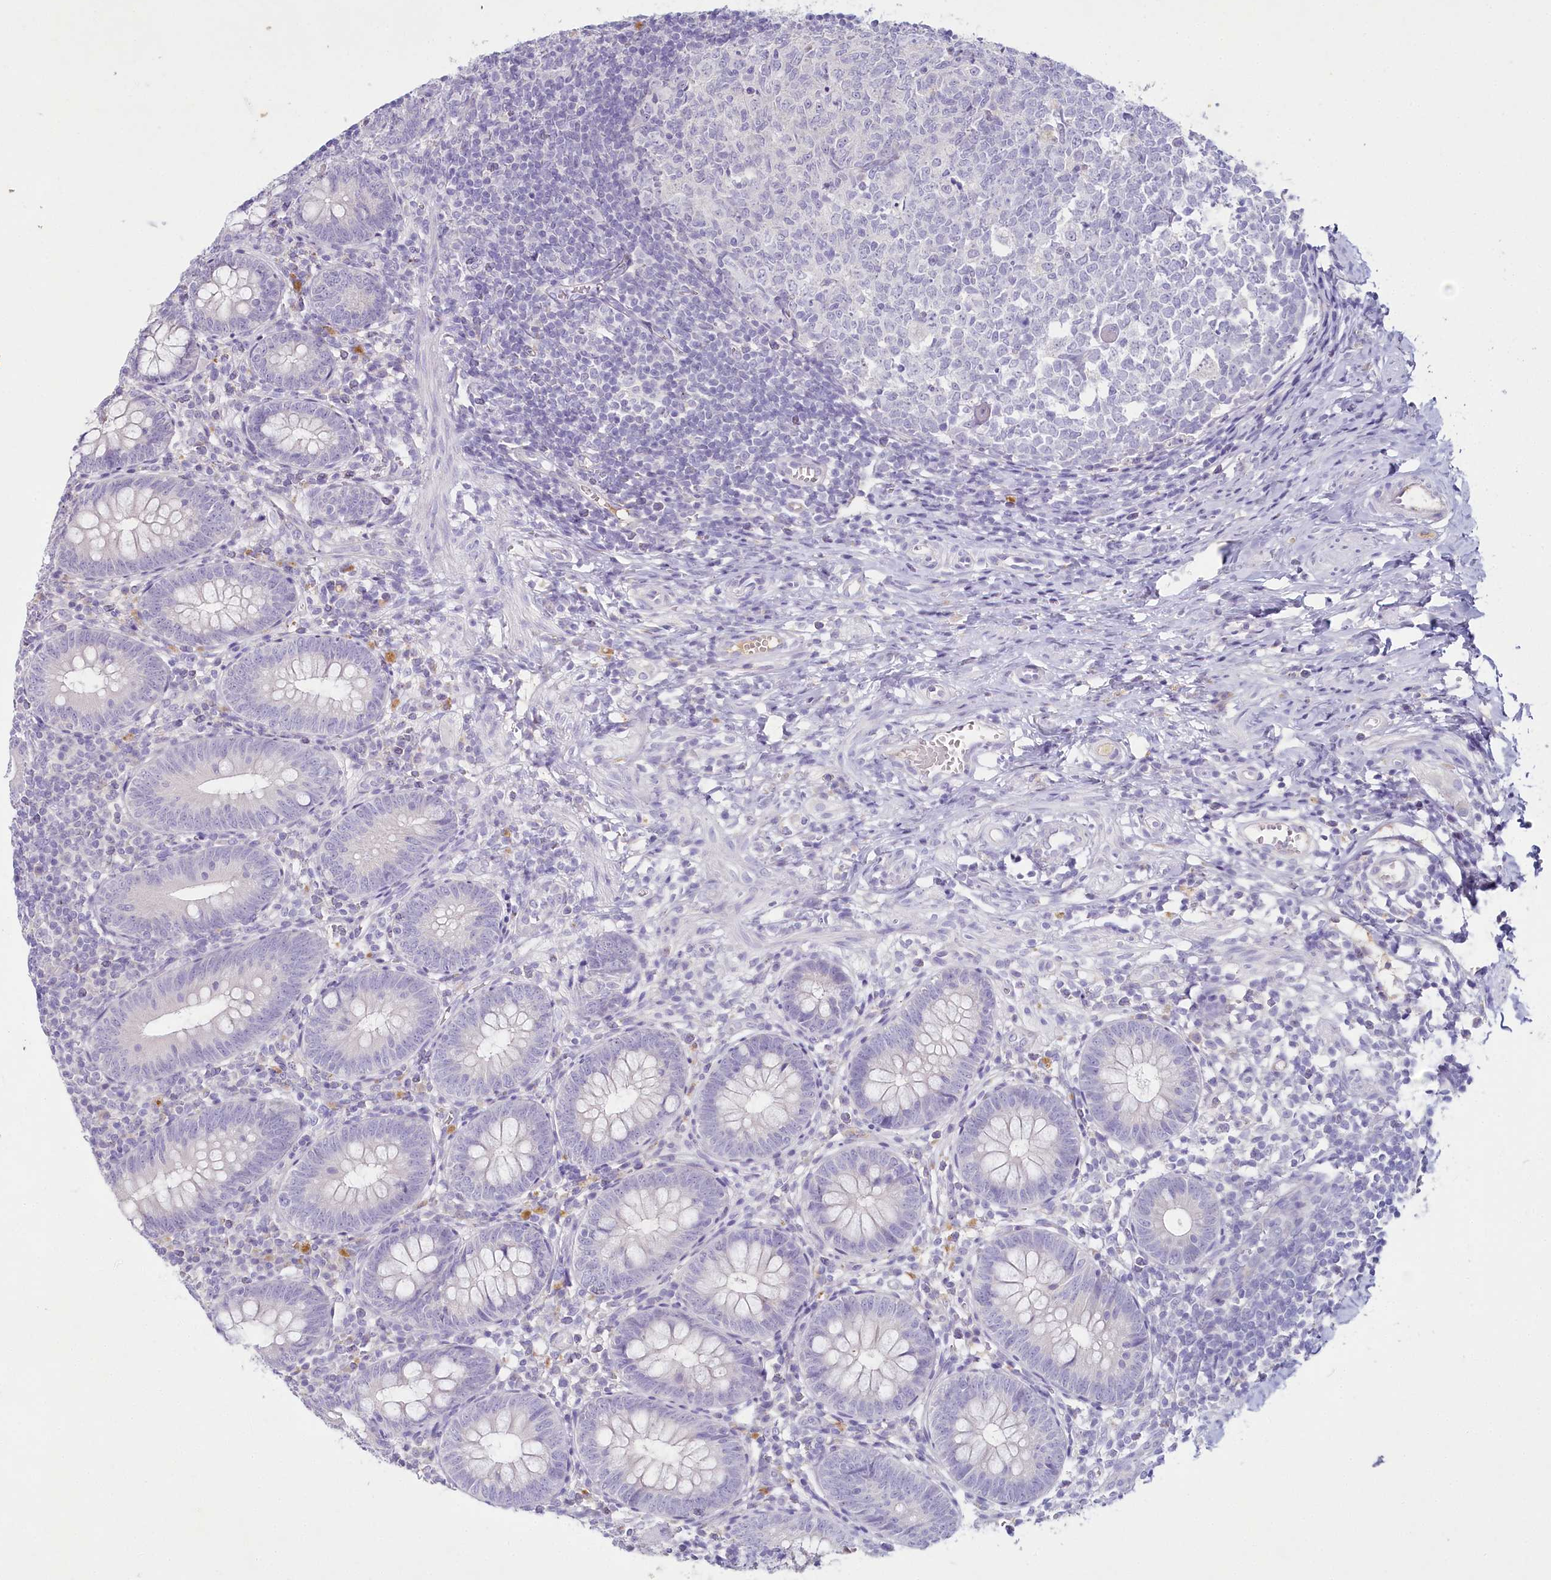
{"staining": {"intensity": "negative", "quantity": "none", "location": "none"}, "tissue": "appendix", "cell_type": "Glandular cells", "image_type": "normal", "snomed": [{"axis": "morphology", "description": "Normal tissue, NOS"}, {"axis": "topography", "description": "Appendix"}], "caption": "High power microscopy photomicrograph of an immunohistochemistry histopathology image of unremarkable appendix, revealing no significant expression in glandular cells. The staining was performed using DAB to visualize the protein expression in brown, while the nuclei were stained in blue with hematoxylin (Magnification: 20x).", "gene": "HPD", "patient": {"sex": "male", "age": 14}}